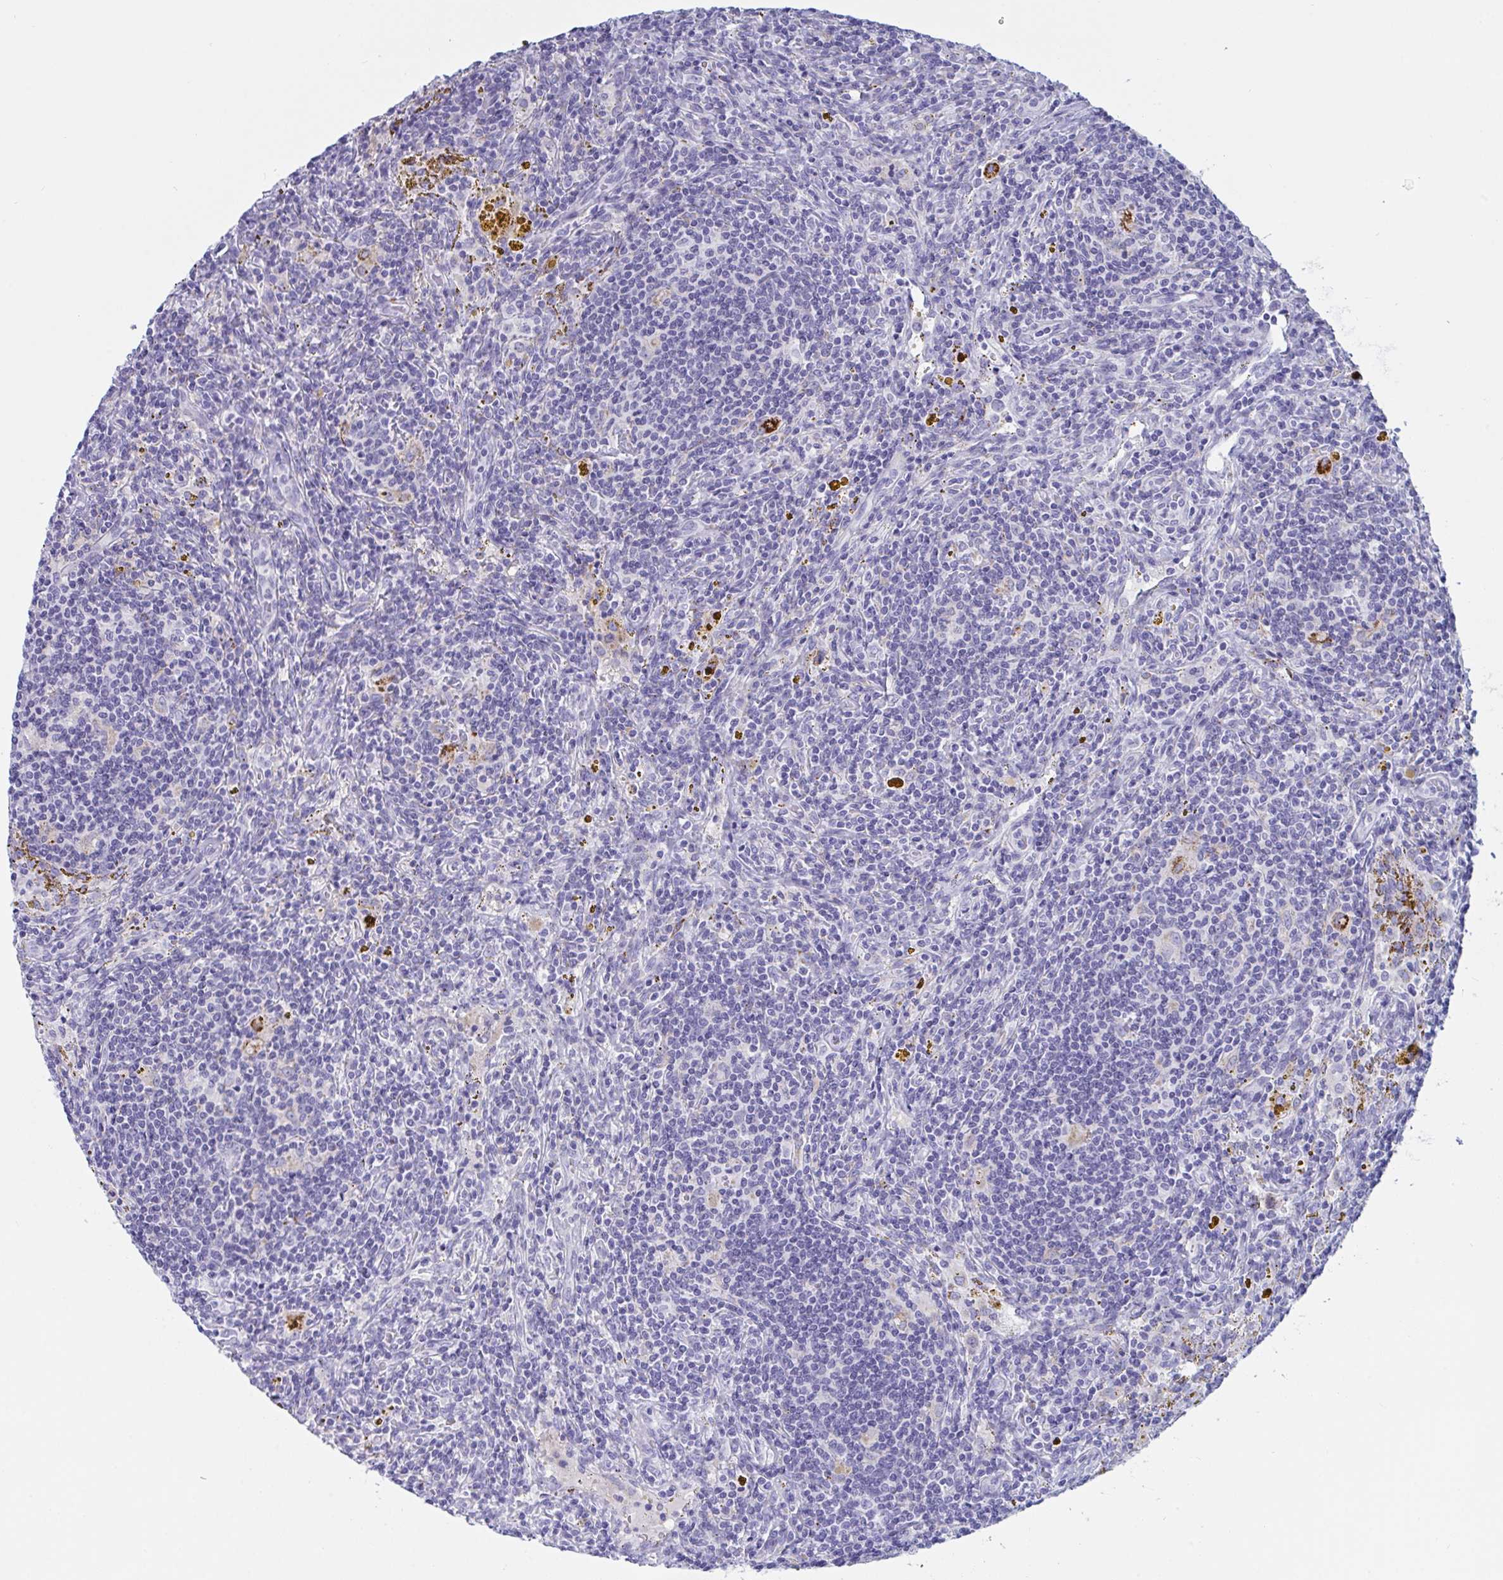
{"staining": {"intensity": "negative", "quantity": "none", "location": "none"}, "tissue": "lymphoma", "cell_type": "Tumor cells", "image_type": "cancer", "snomed": [{"axis": "morphology", "description": "Malignant lymphoma, non-Hodgkin's type, Low grade"}, {"axis": "topography", "description": "Spleen"}], "caption": "A micrograph of human low-grade malignant lymphoma, non-Hodgkin's type is negative for staining in tumor cells.", "gene": "OXLD1", "patient": {"sex": "female", "age": 70}}